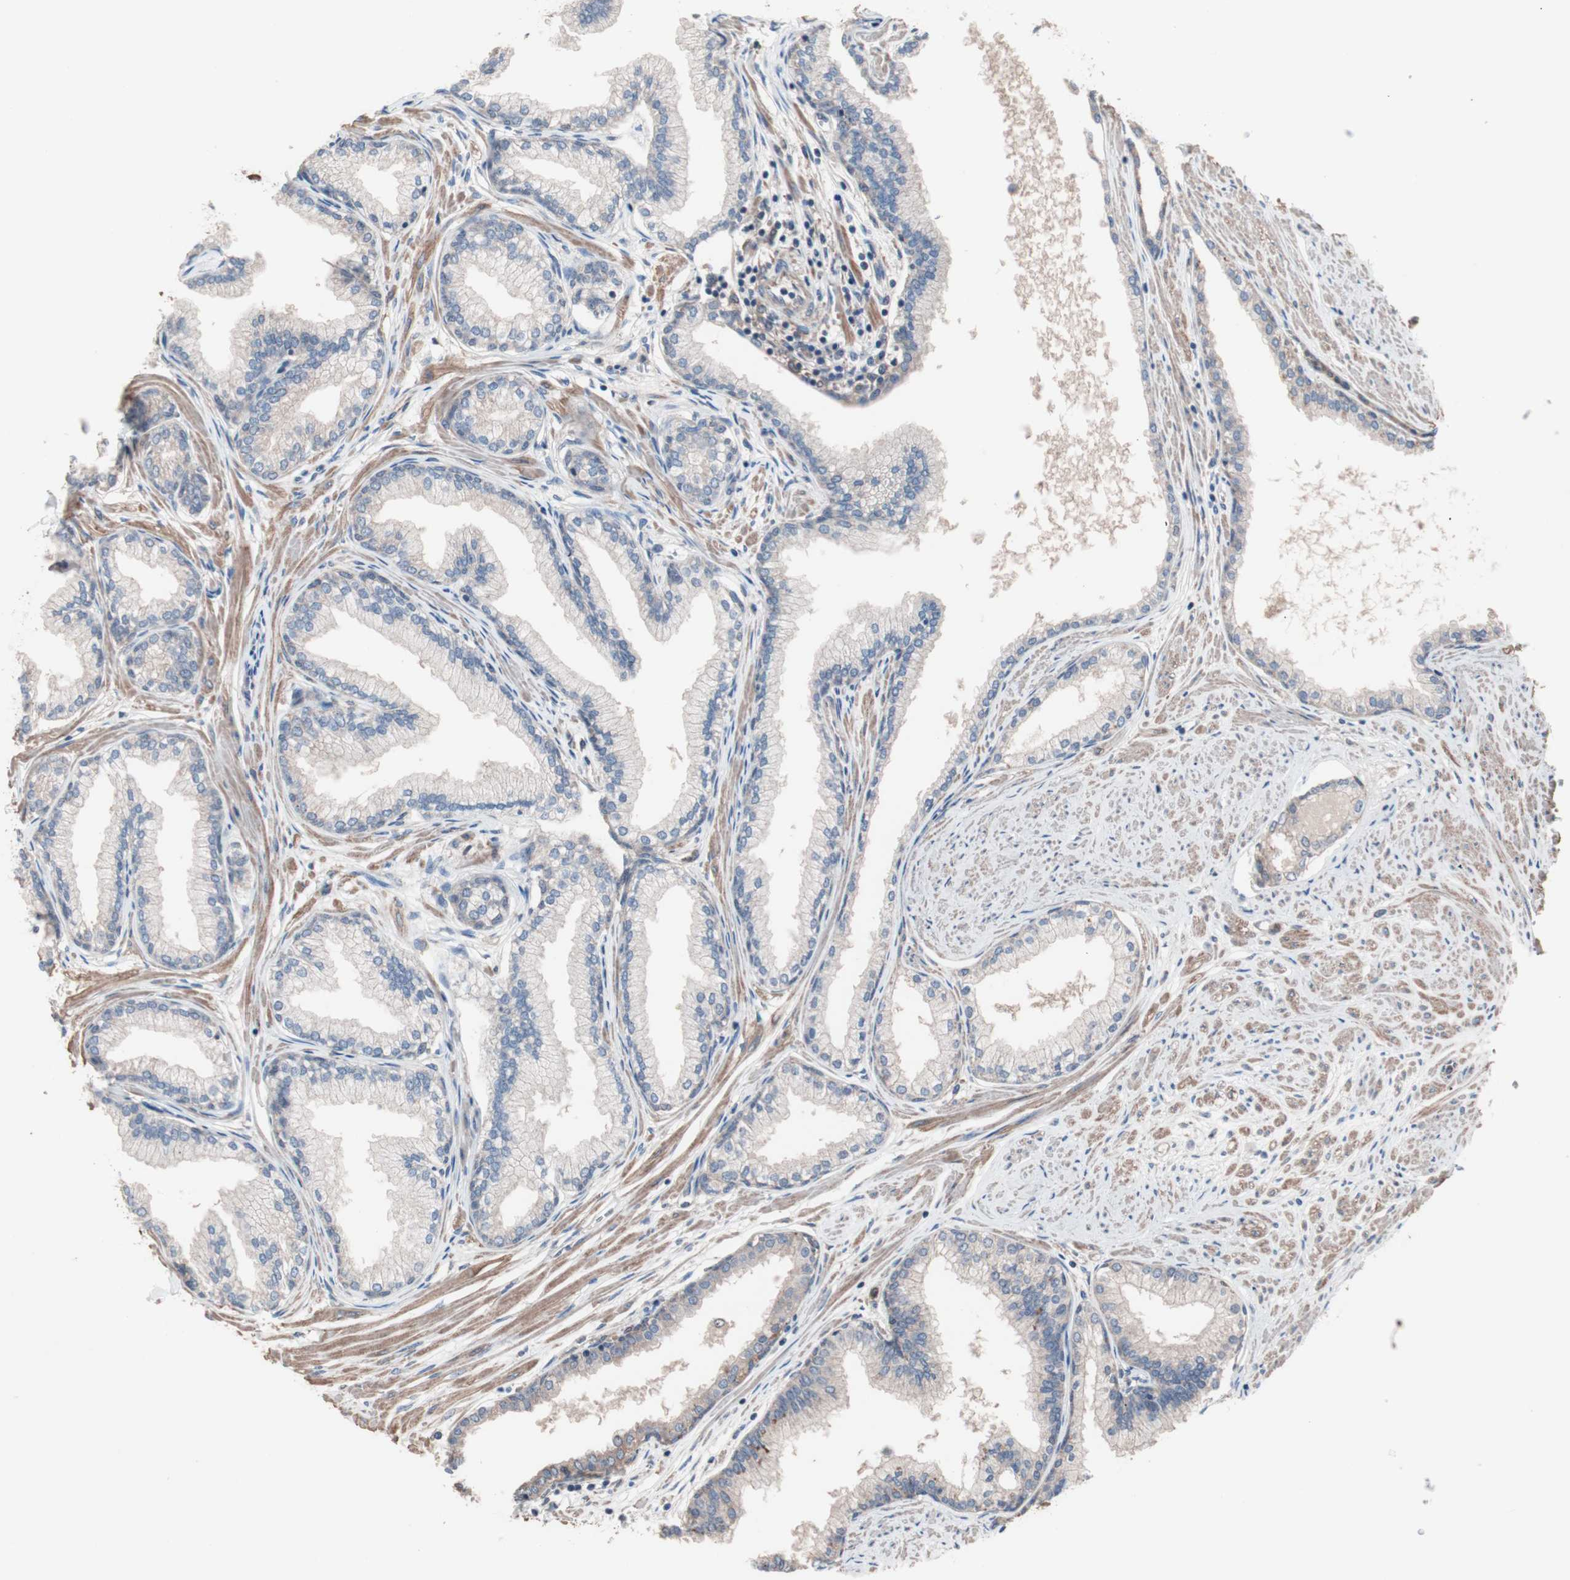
{"staining": {"intensity": "moderate", "quantity": ">75%", "location": "cytoplasmic/membranous"}, "tissue": "prostate", "cell_type": "Glandular cells", "image_type": "normal", "snomed": [{"axis": "morphology", "description": "Normal tissue, NOS"}, {"axis": "topography", "description": "Prostate"}], "caption": "The histopathology image demonstrates immunohistochemical staining of benign prostate. There is moderate cytoplasmic/membranous positivity is identified in about >75% of glandular cells.", "gene": "ATG7", "patient": {"sex": "male", "age": 64}}